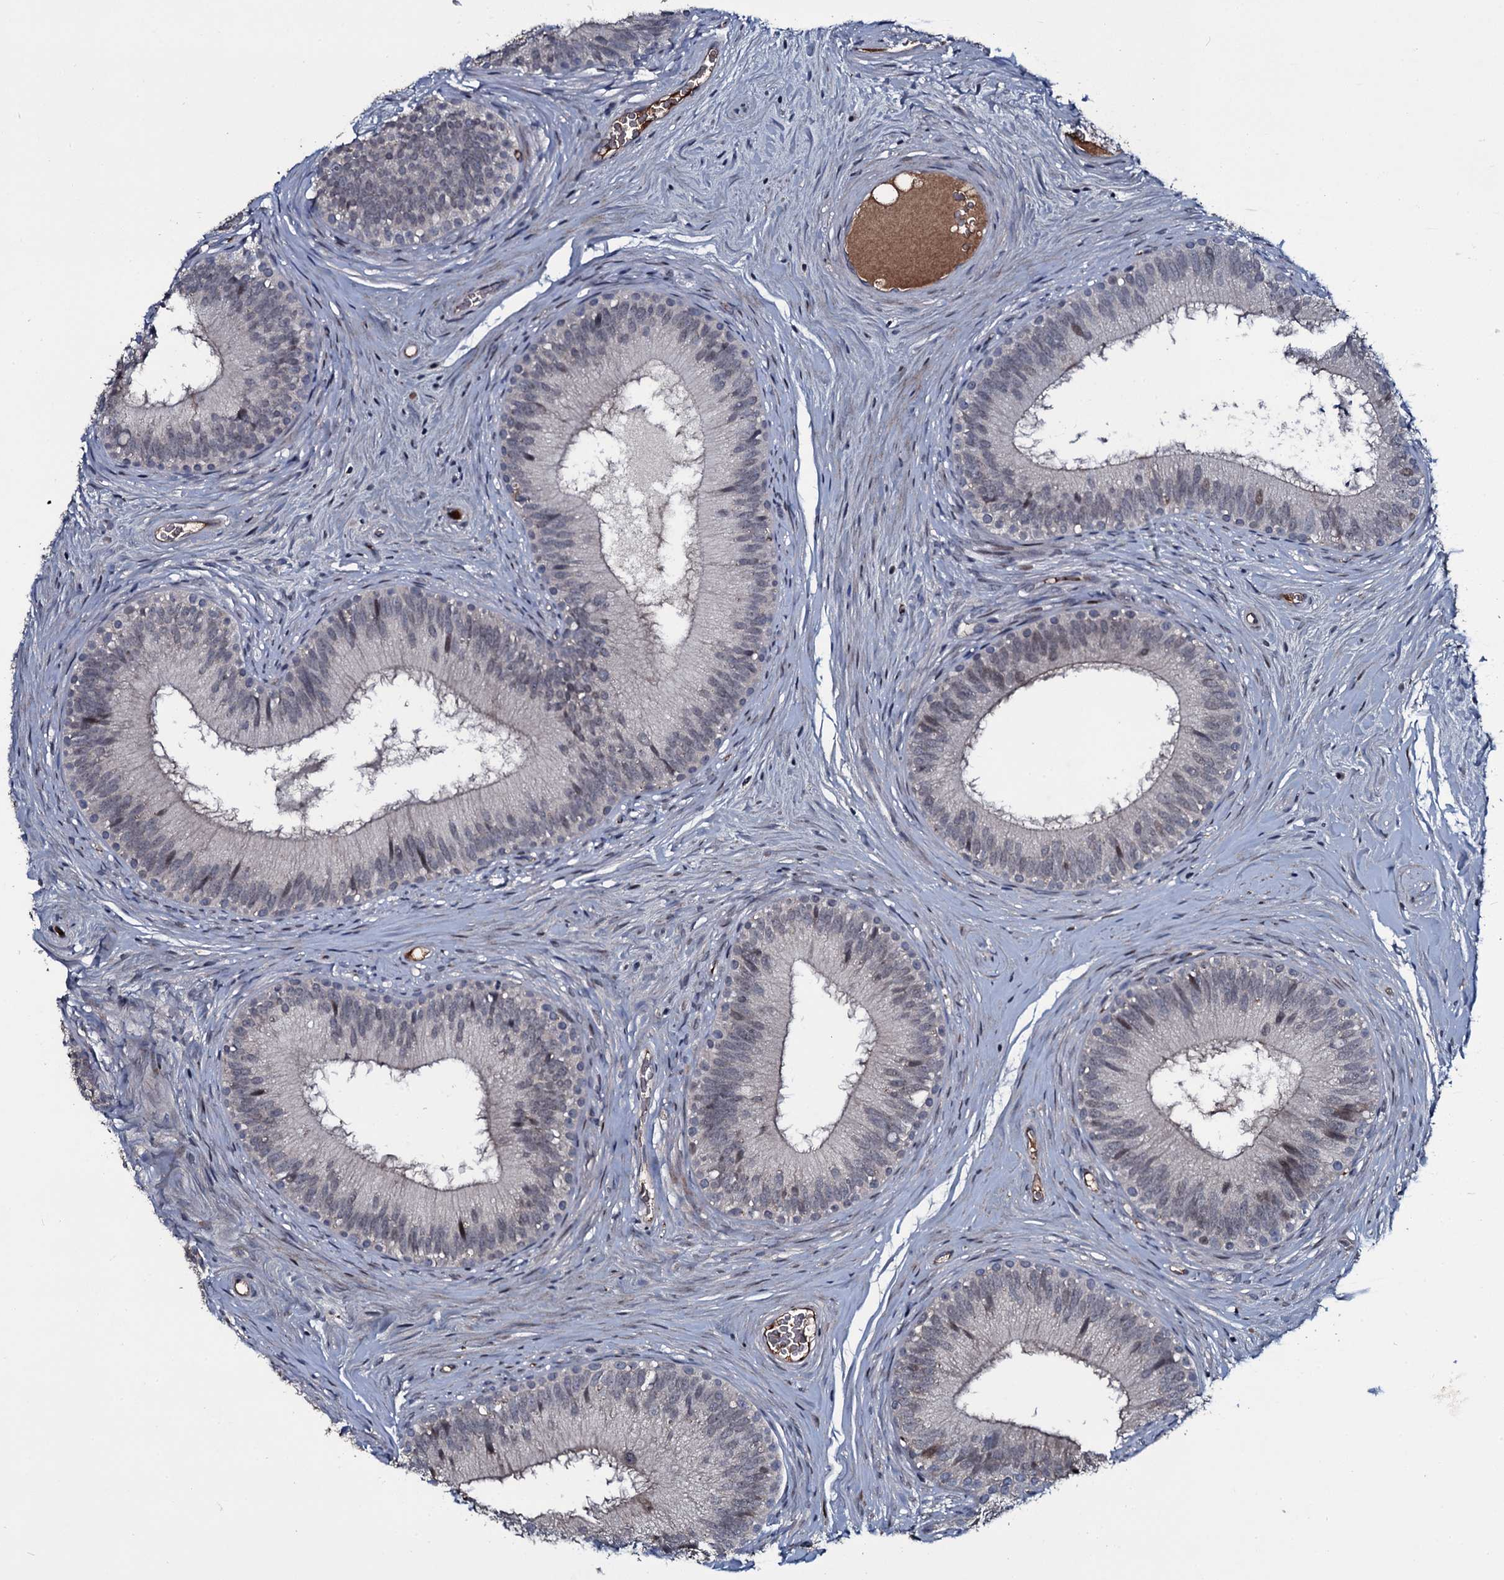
{"staining": {"intensity": "weak", "quantity": "<25%", "location": "nuclear"}, "tissue": "epididymis", "cell_type": "Glandular cells", "image_type": "normal", "snomed": [{"axis": "morphology", "description": "Normal tissue, NOS"}, {"axis": "topography", "description": "Epididymis"}], "caption": "Micrograph shows no significant protein positivity in glandular cells of benign epididymis.", "gene": "LYG2", "patient": {"sex": "male", "age": 33}}